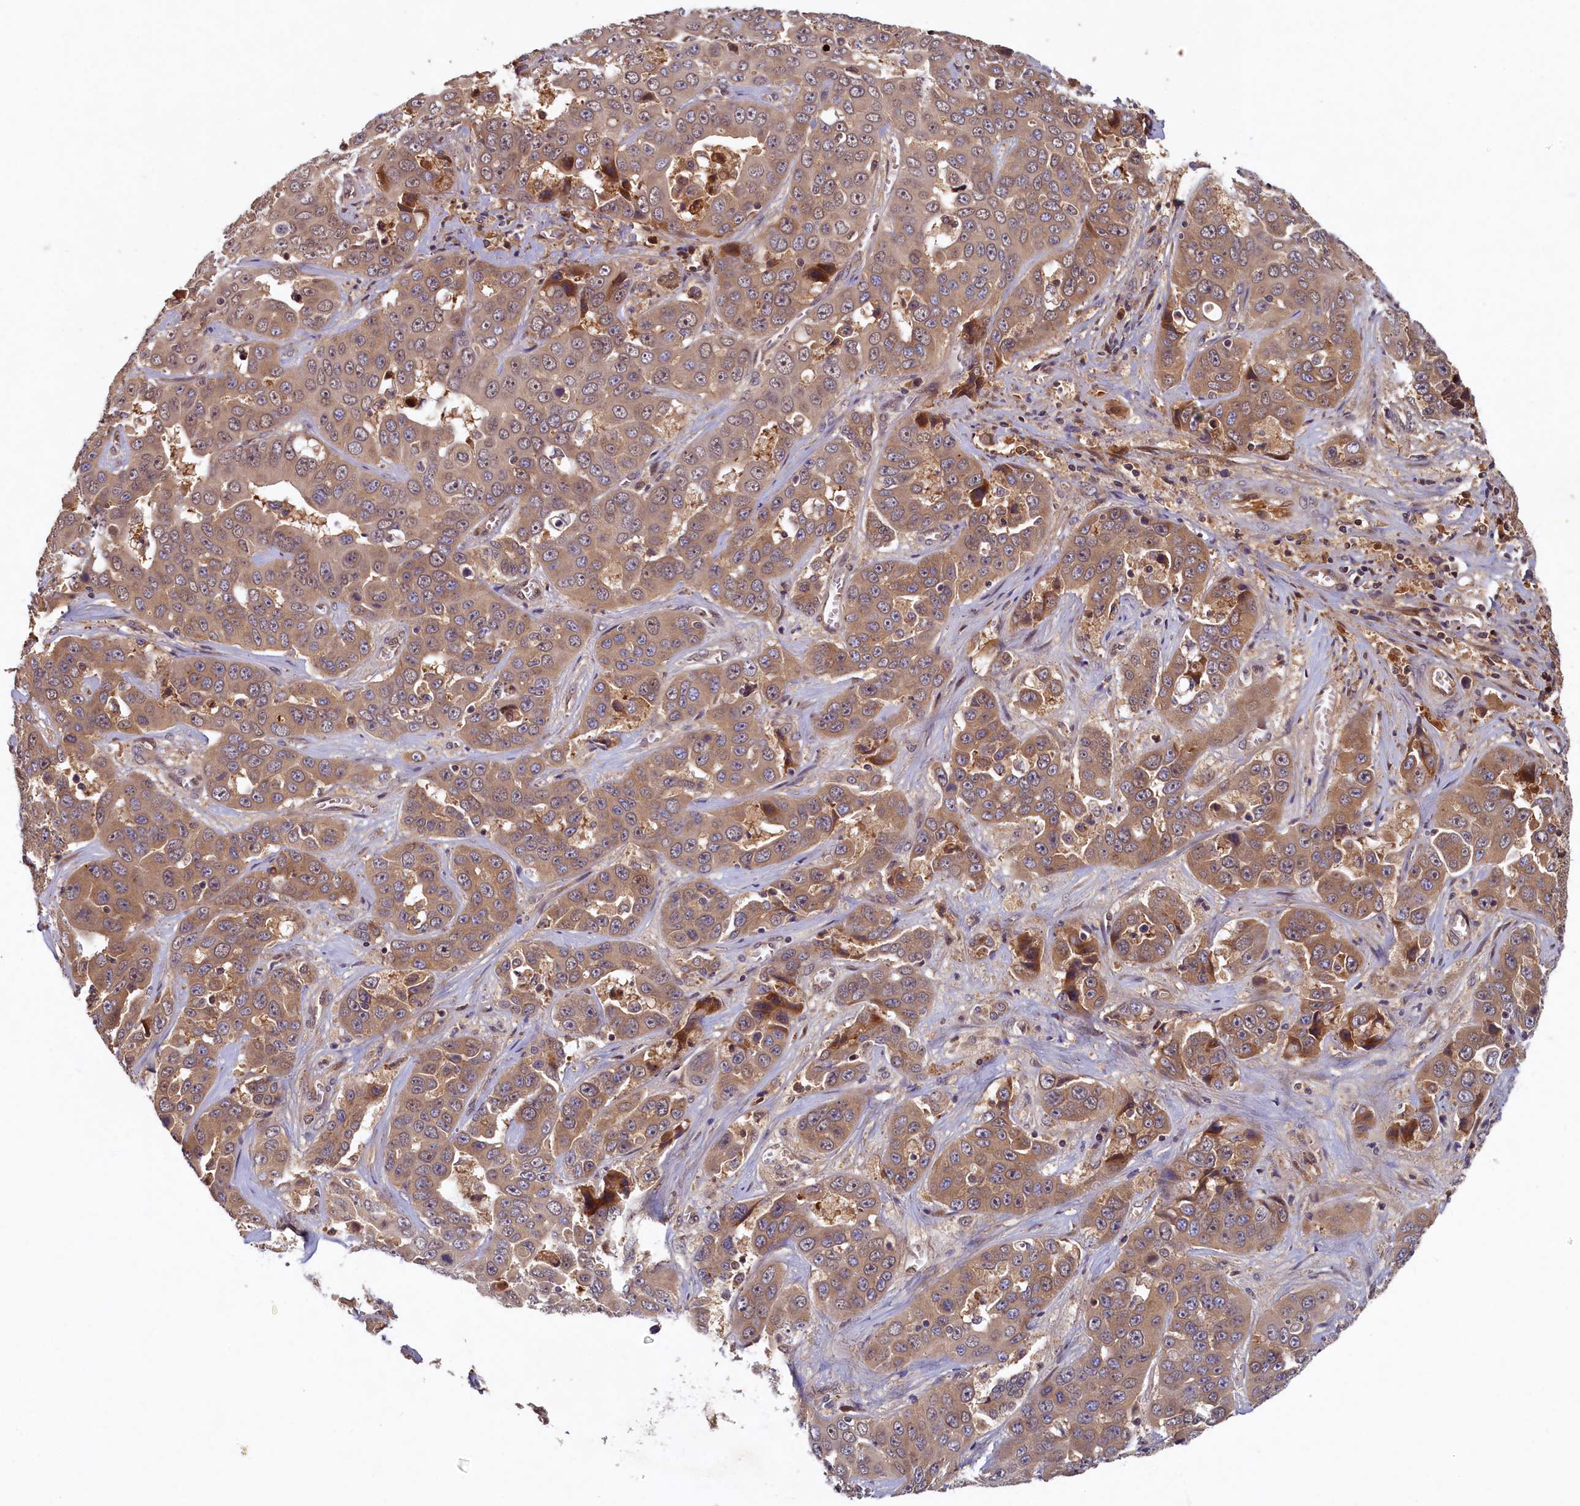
{"staining": {"intensity": "moderate", "quantity": ">75%", "location": "cytoplasmic/membranous"}, "tissue": "liver cancer", "cell_type": "Tumor cells", "image_type": "cancer", "snomed": [{"axis": "morphology", "description": "Cholangiocarcinoma"}, {"axis": "topography", "description": "Liver"}], "caption": "Moderate cytoplasmic/membranous staining for a protein is seen in about >75% of tumor cells of liver cholangiocarcinoma using immunohistochemistry (IHC).", "gene": "LCMT2", "patient": {"sex": "female", "age": 52}}